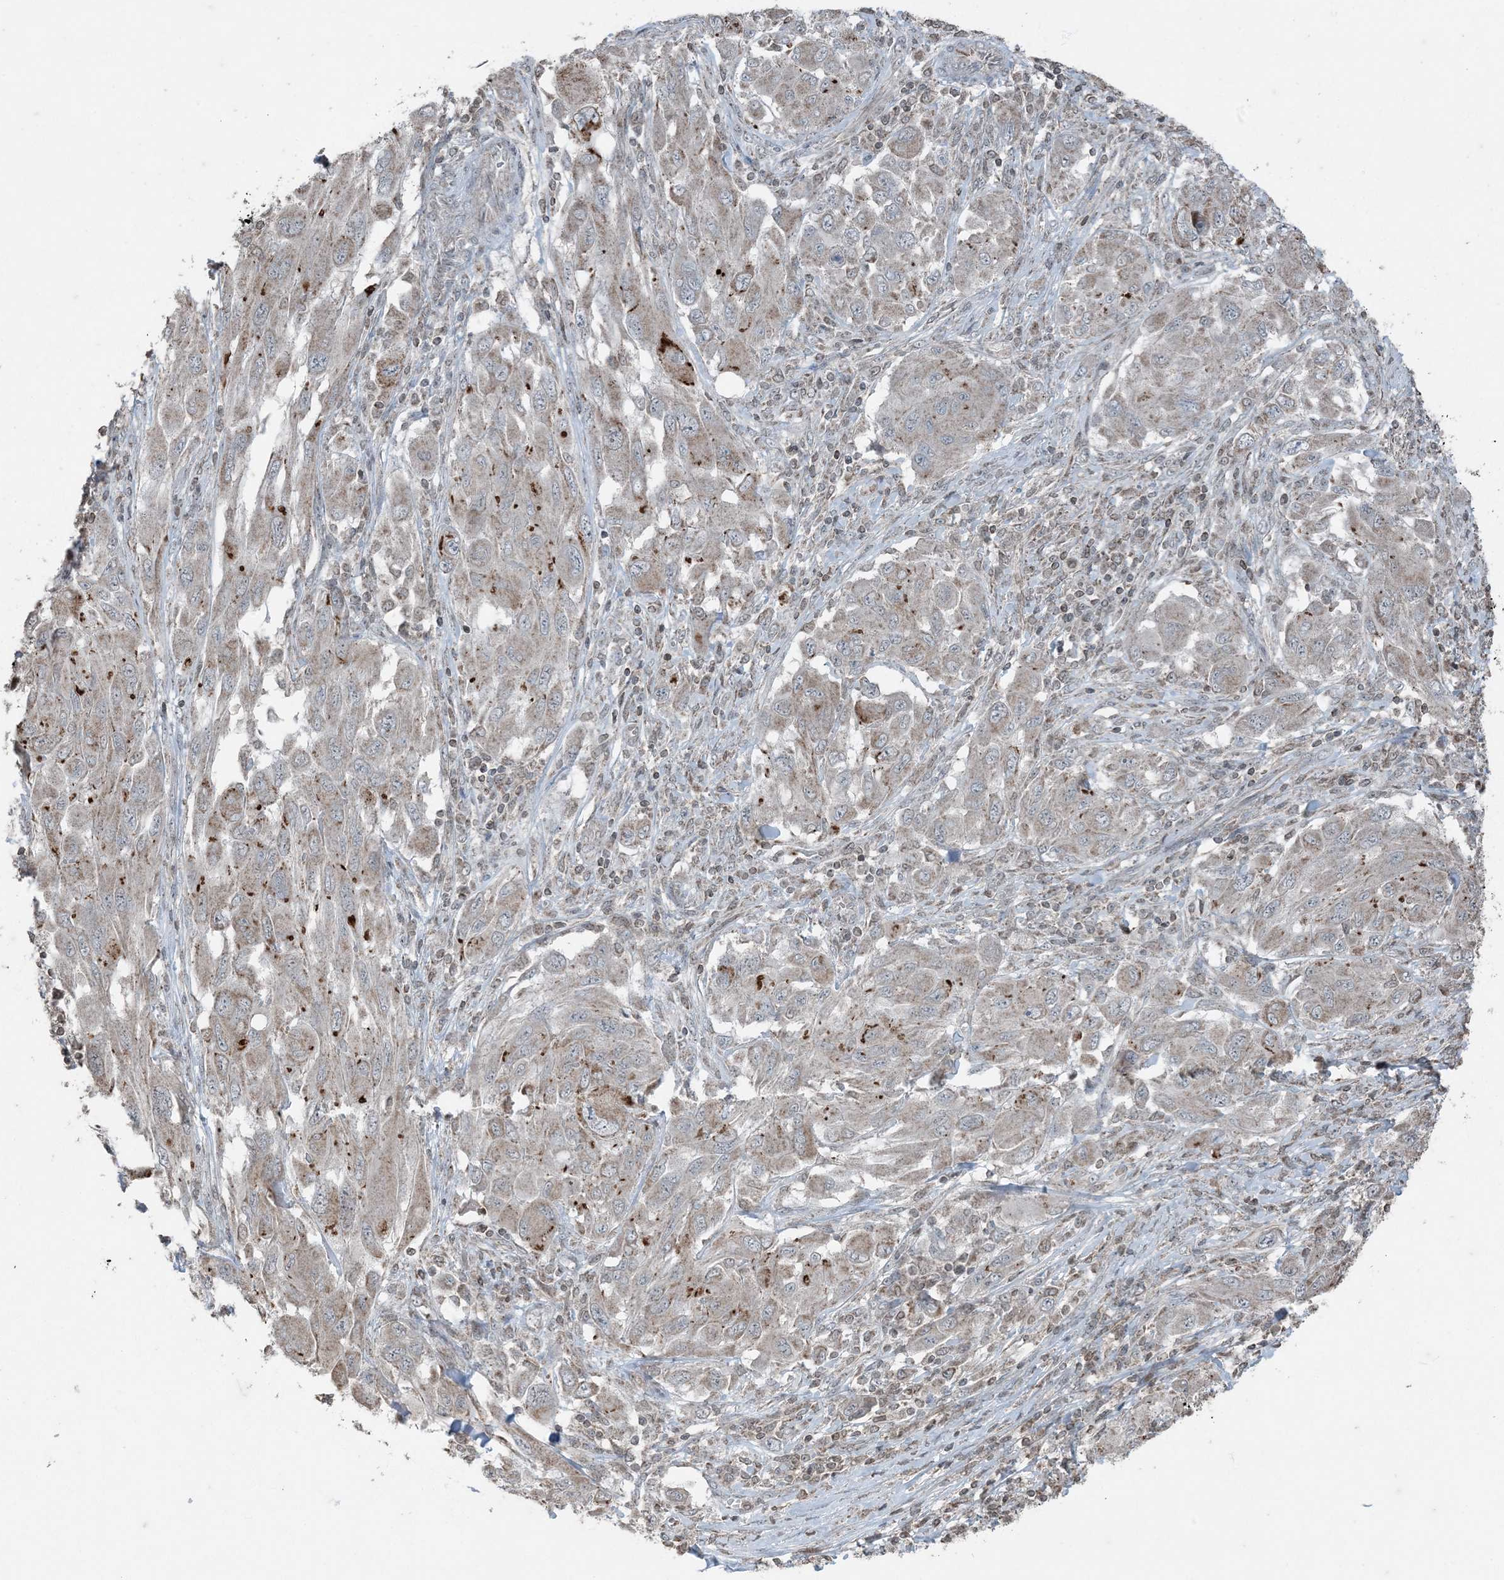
{"staining": {"intensity": "moderate", "quantity": "<25%", "location": "cytoplasmic/membranous"}, "tissue": "melanoma", "cell_type": "Tumor cells", "image_type": "cancer", "snomed": [{"axis": "morphology", "description": "Malignant melanoma, NOS"}, {"axis": "topography", "description": "Skin"}], "caption": "Malignant melanoma stained with a protein marker demonstrates moderate staining in tumor cells.", "gene": "GNL1", "patient": {"sex": "female", "age": 91}}